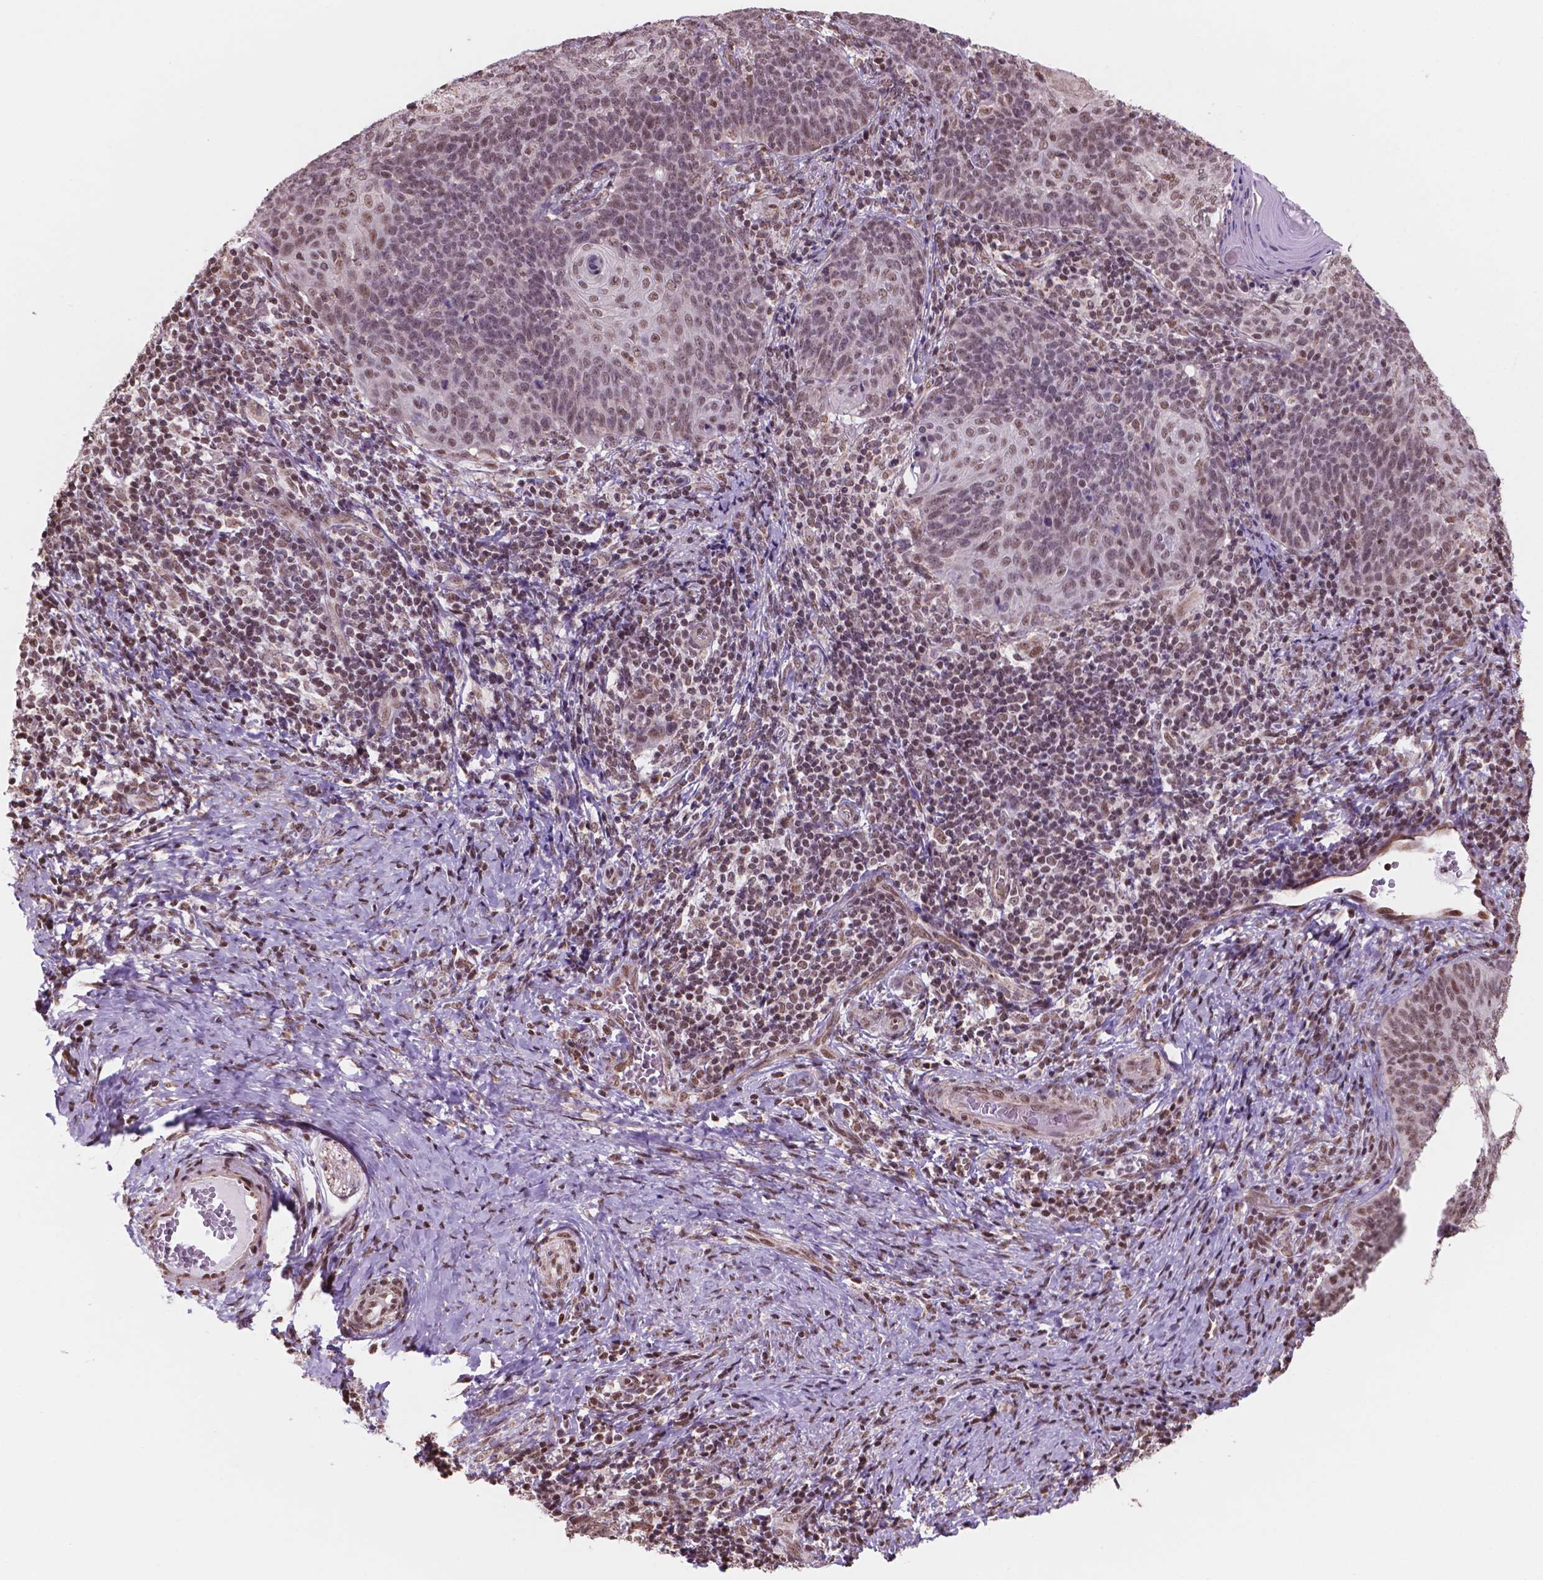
{"staining": {"intensity": "moderate", "quantity": ">75%", "location": "nuclear"}, "tissue": "cervical cancer", "cell_type": "Tumor cells", "image_type": "cancer", "snomed": [{"axis": "morphology", "description": "Normal tissue, NOS"}, {"axis": "morphology", "description": "Squamous cell carcinoma, NOS"}, {"axis": "topography", "description": "Cervix"}], "caption": "Immunohistochemistry (IHC) photomicrograph of neoplastic tissue: cervical cancer (squamous cell carcinoma) stained using IHC reveals medium levels of moderate protein expression localized specifically in the nuclear of tumor cells, appearing as a nuclear brown color.", "gene": "NDUFA10", "patient": {"sex": "female", "age": 39}}